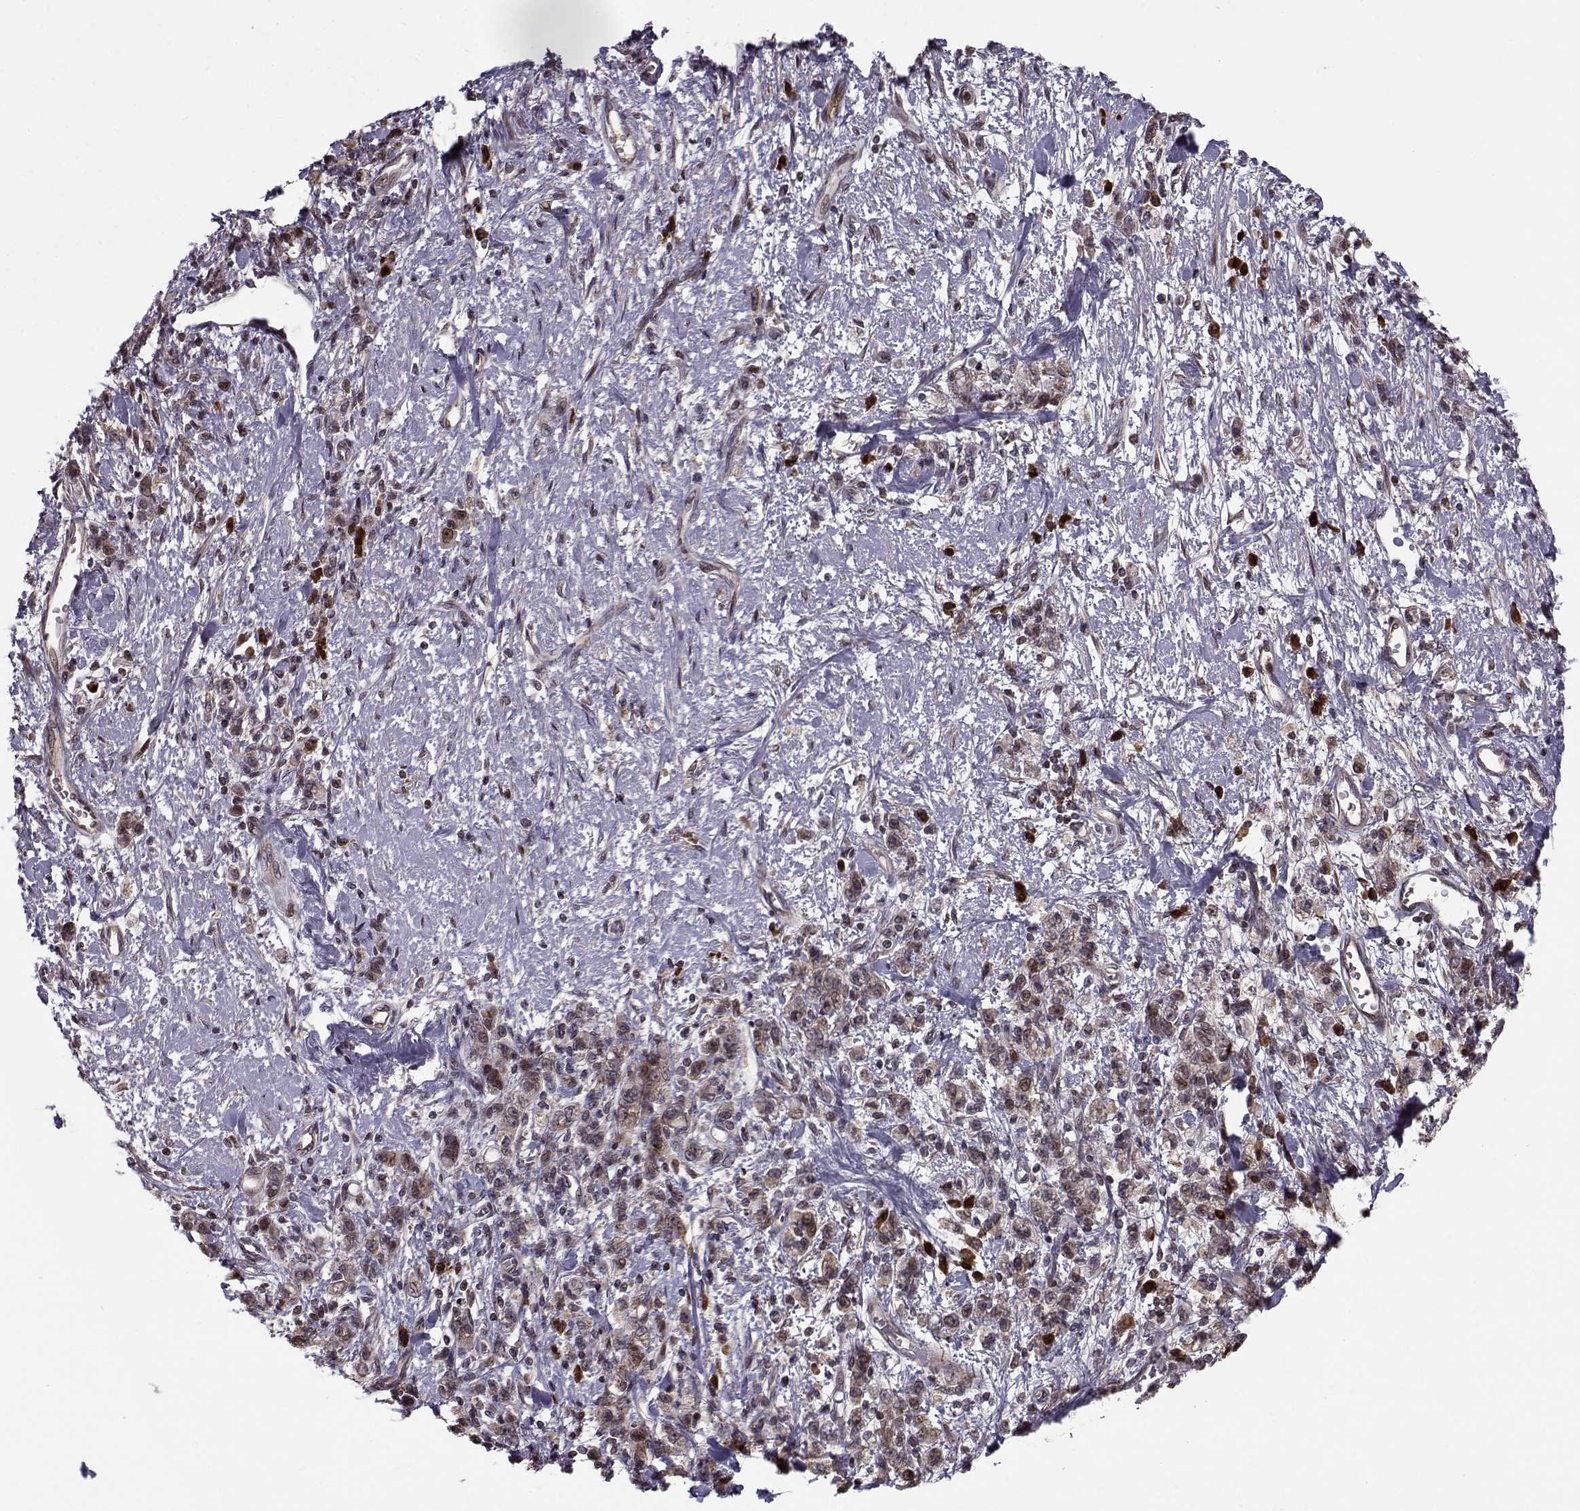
{"staining": {"intensity": "weak", "quantity": ">75%", "location": "cytoplasmic/membranous"}, "tissue": "stomach cancer", "cell_type": "Tumor cells", "image_type": "cancer", "snomed": [{"axis": "morphology", "description": "Adenocarcinoma, NOS"}, {"axis": "topography", "description": "Stomach"}], "caption": "A brown stain labels weak cytoplasmic/membranous positivity of a protein in stomach cancer tumor cells.", "gene": "RPL31", "patient": {"sex": "male", "age": 77}}